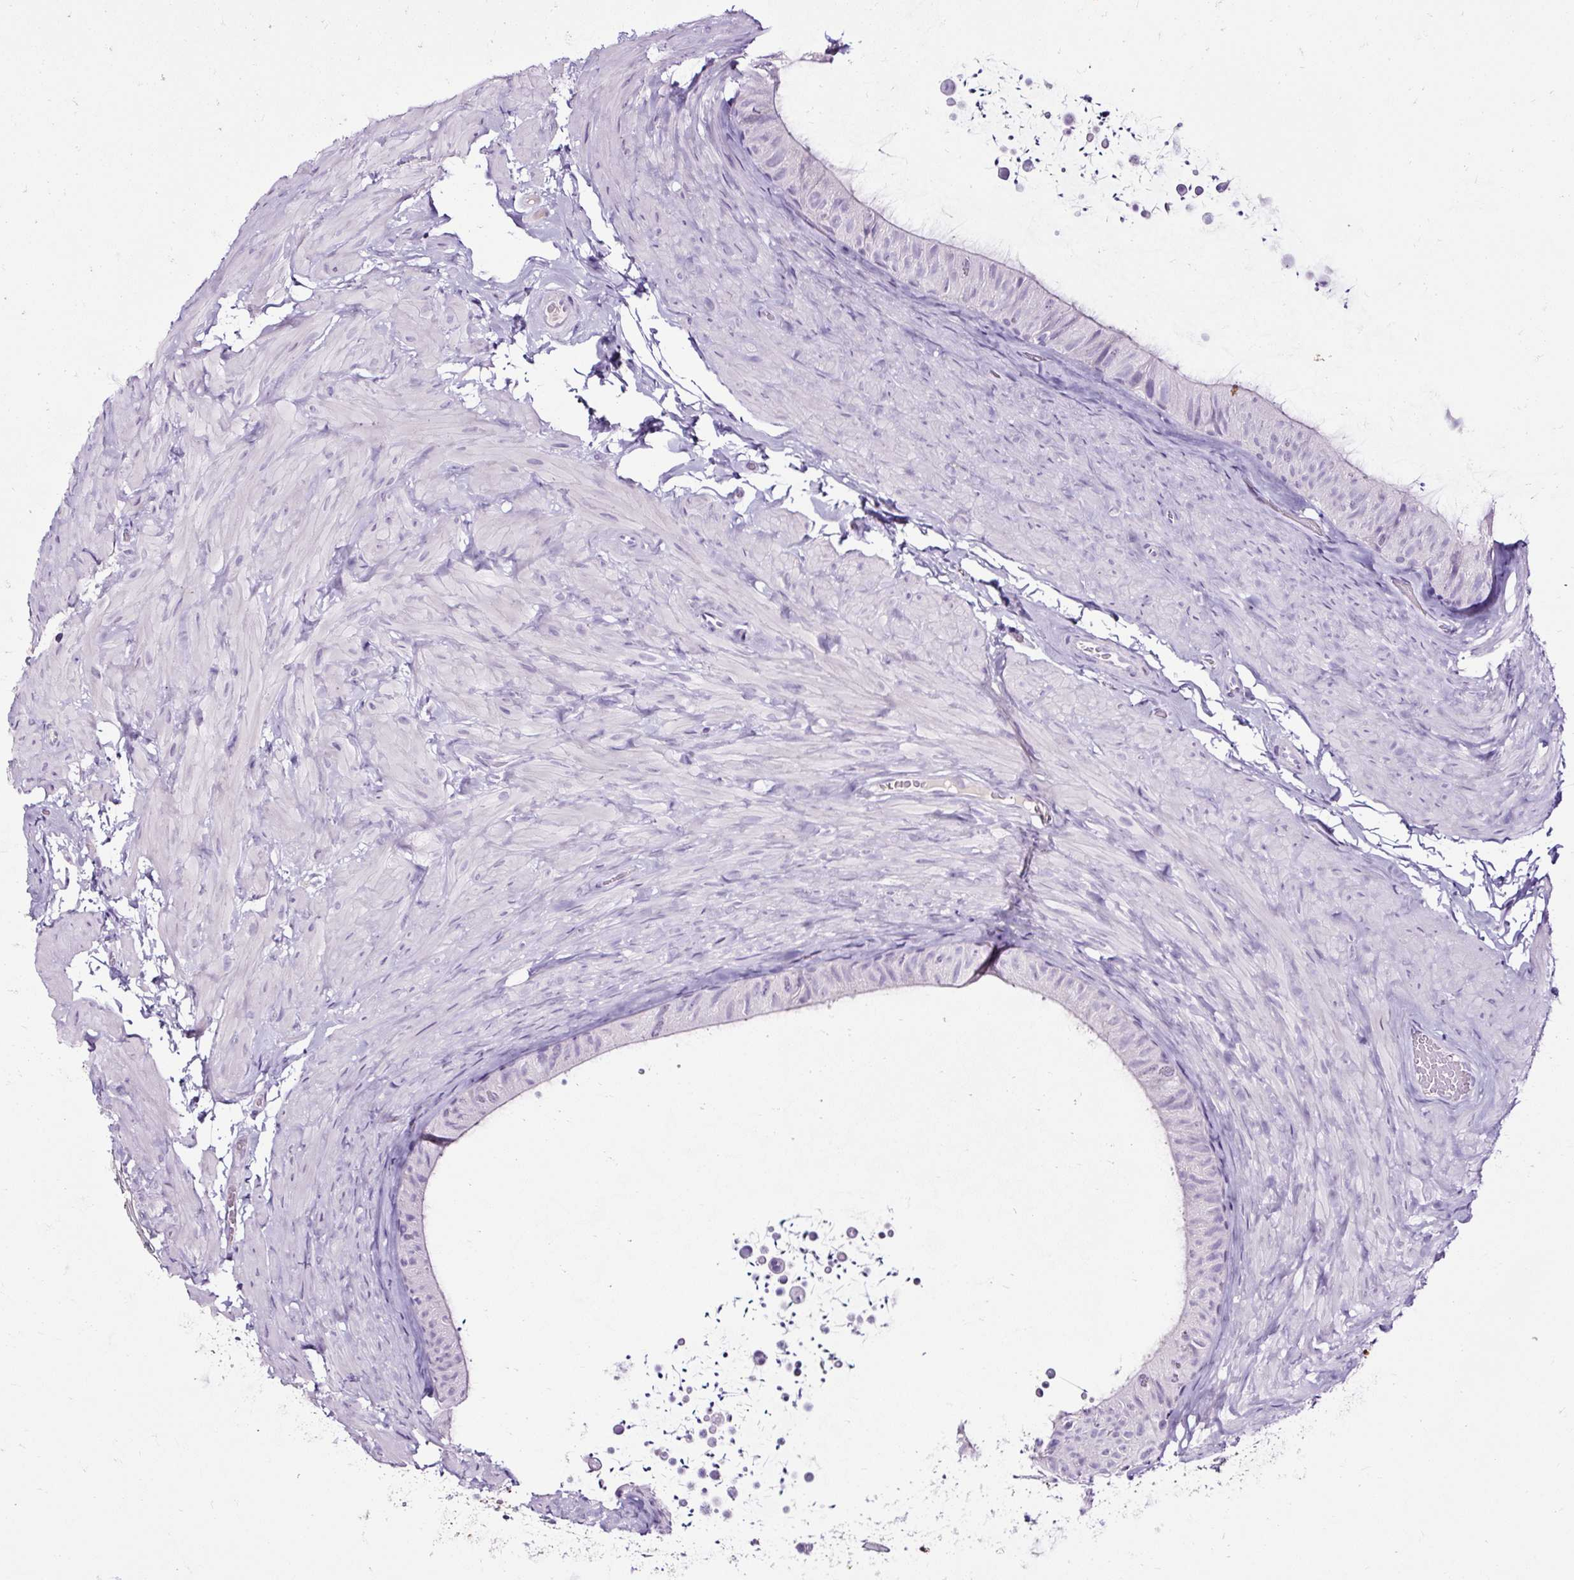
{"staining": {"intensity": "negative", "quantity": "none", "location": "none"}, "tissue": "epididymis", "cell_type": "Glandular cells", "image_type": "normal", "snomed": [{"axis": "morphology", "description": "Normal tissue, NOS"}, {"axis": "topography", "description": "Epididymis, spermatic cord, NOS"}, {"axis": "topography", "description": "Epididymis"}], "caption": "Immunohistochemistry of benign epididymis exhibits no staining in glandular cells. The staining is performed using DAB brown chromogen with nuclei counter-stained in using hematoxylin.", "gene": "SLC7A8", "patient": {"sex": "male", "age": 31}}